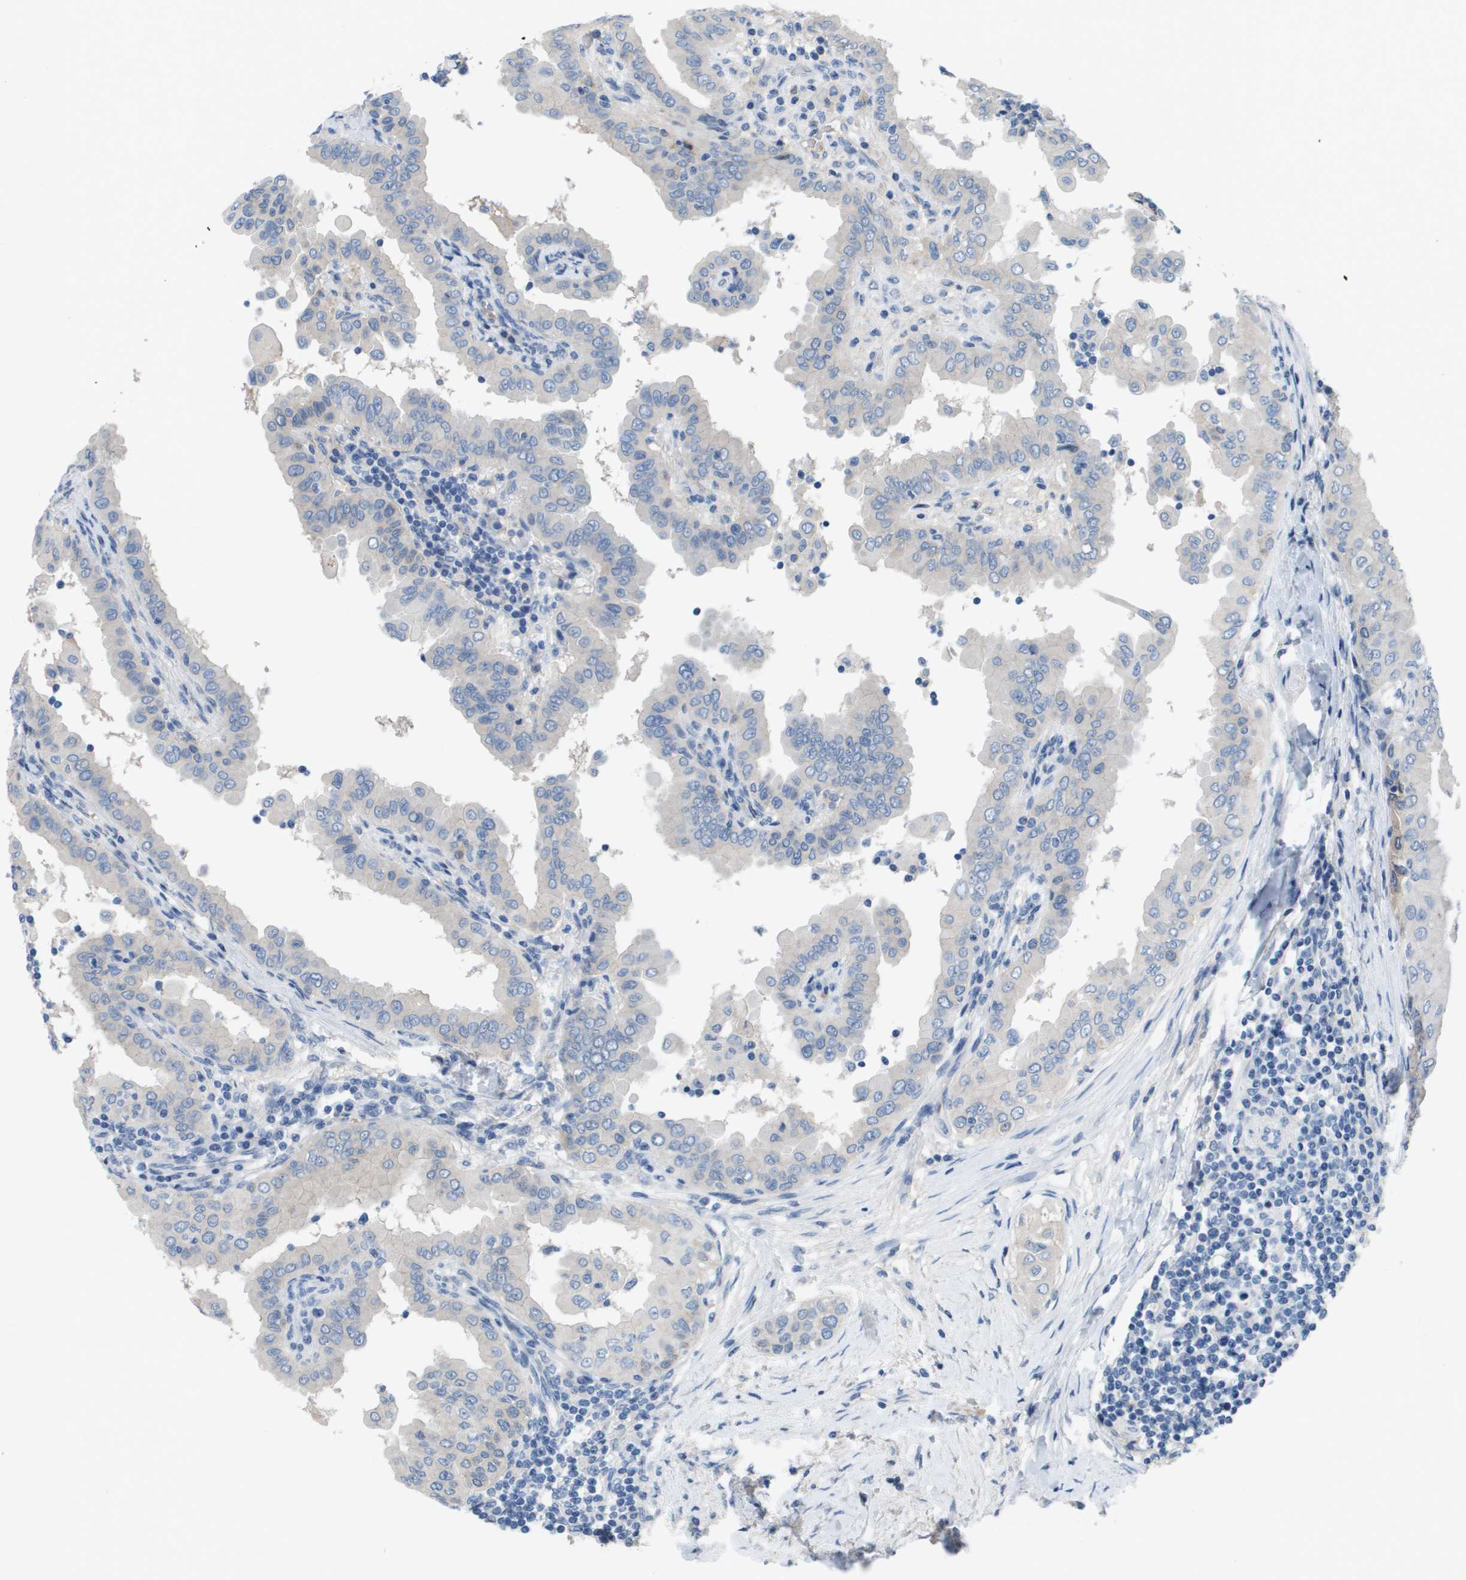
{"staining": {"intensity": "negative", "quantity": "none", "location": "none"}, "tissue": "thyroid cancer", "cell_type": "Tumor cells", "image_type": "cancer", "snomed": [{"axis": "morphology", "description": "Papillary adenocarcinoma, NOS"}, {"axis": "topography", "description": "Thyroid gland"}], "caption": "Tumor cells show no significant protein staining in papillary adenocarcinoma (thyroid). (Brightfield microscopy of DAB (3,3'-diaminobenzidine) IHC at high magnification).", "gene": "NCS1", "patient": {"sex": "male", "age": 33}}